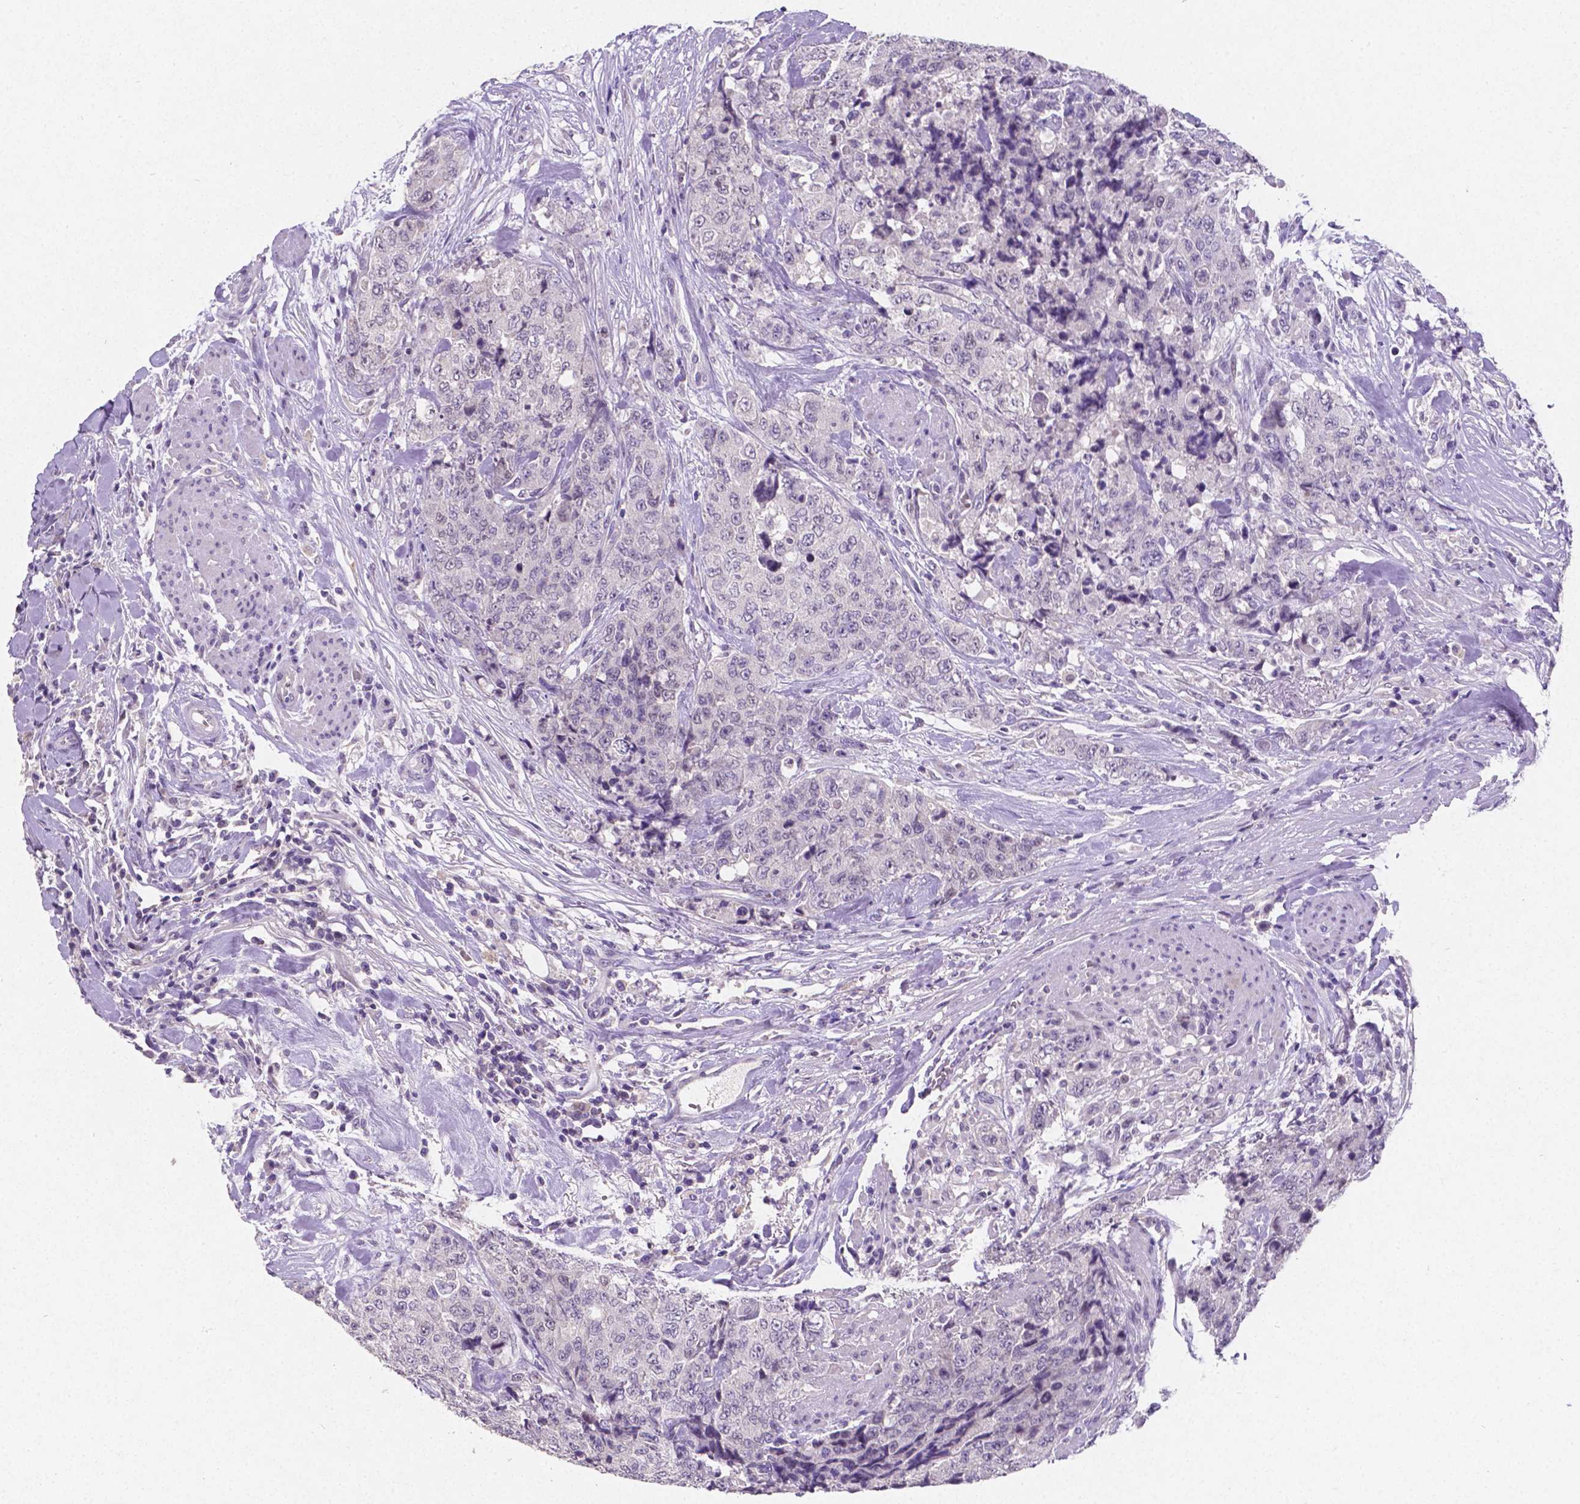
{"staining": {"intensity": "negative", "quantity": "none", "location": "none"}, "tissue": "urothelial cancer", "cell_type": "Tumor cells", "image_type": "cancer", "snomed": [{"axis": "morphology", "description": "Urothelial carcinoma, High grade"}, {"axis": "topography", "description": "Urinary bladder"}], "caption": "Photomicrograph shows no protein staining in tumor cells of urothelial carcinoma (high-grade) tissue. (DAB (3,3'-diaminobenzidine) immunohistochemistry (IHC), high magnification).", "gene": "SATB2", "patient": {"sex": "female", "age": 78}}